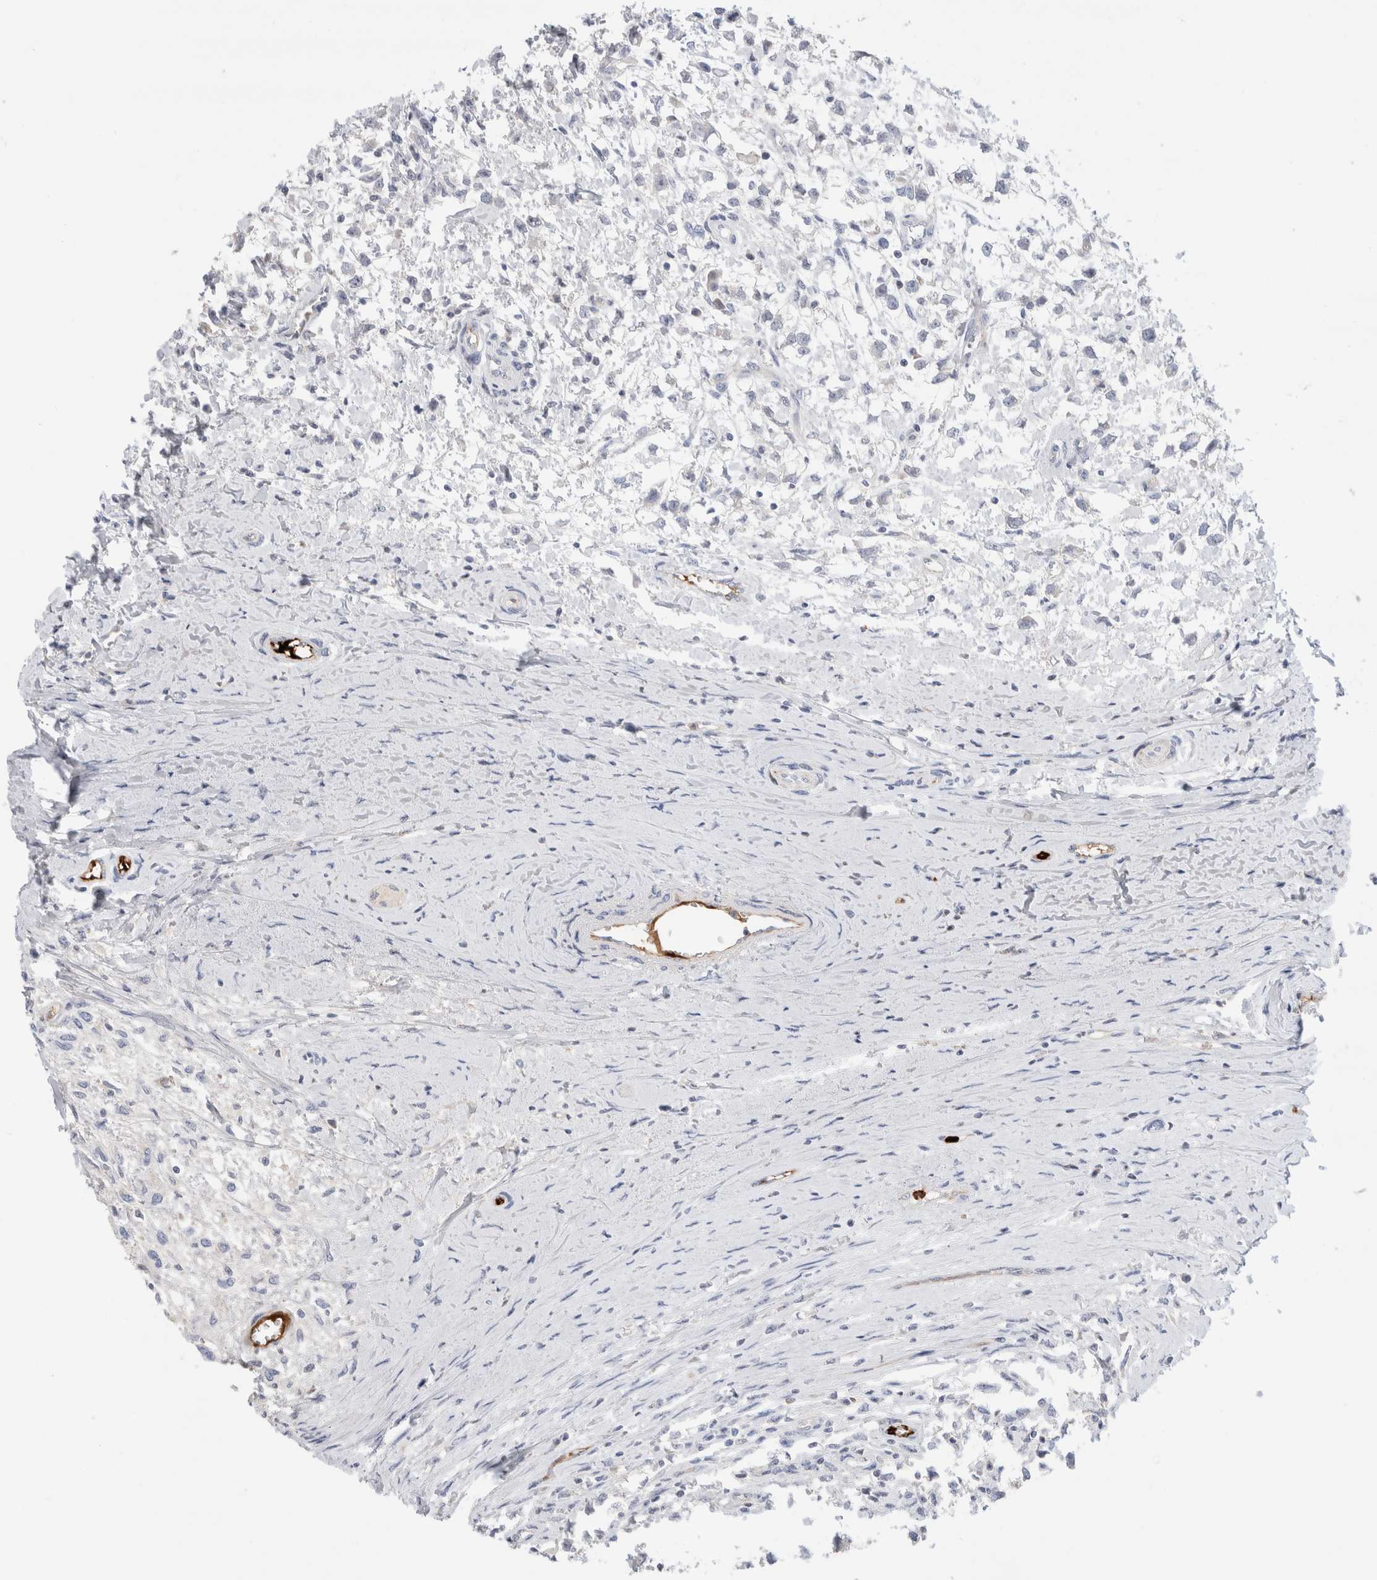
{"staining": {"intensity": "negative", "quantity": "none", "location": "none"}, "tissue": "testis cancer", "cell_type": "Tumor cells", "image_type": "cancer", "snomed": [{"axis": "morphology", "description": "Seminoma, NOS"}, {"axis": "morphology", "description": "Carcinoma, Embryonal, NOS"}, {"axis": "topography", "description": "Testis"}], "caption": "Histopathology image shows no significant protein staining in tumor cells of testis embryonal carcinoma.", "gene": "ECHDC2", "patient": {"sex": "male", "age": 51}}